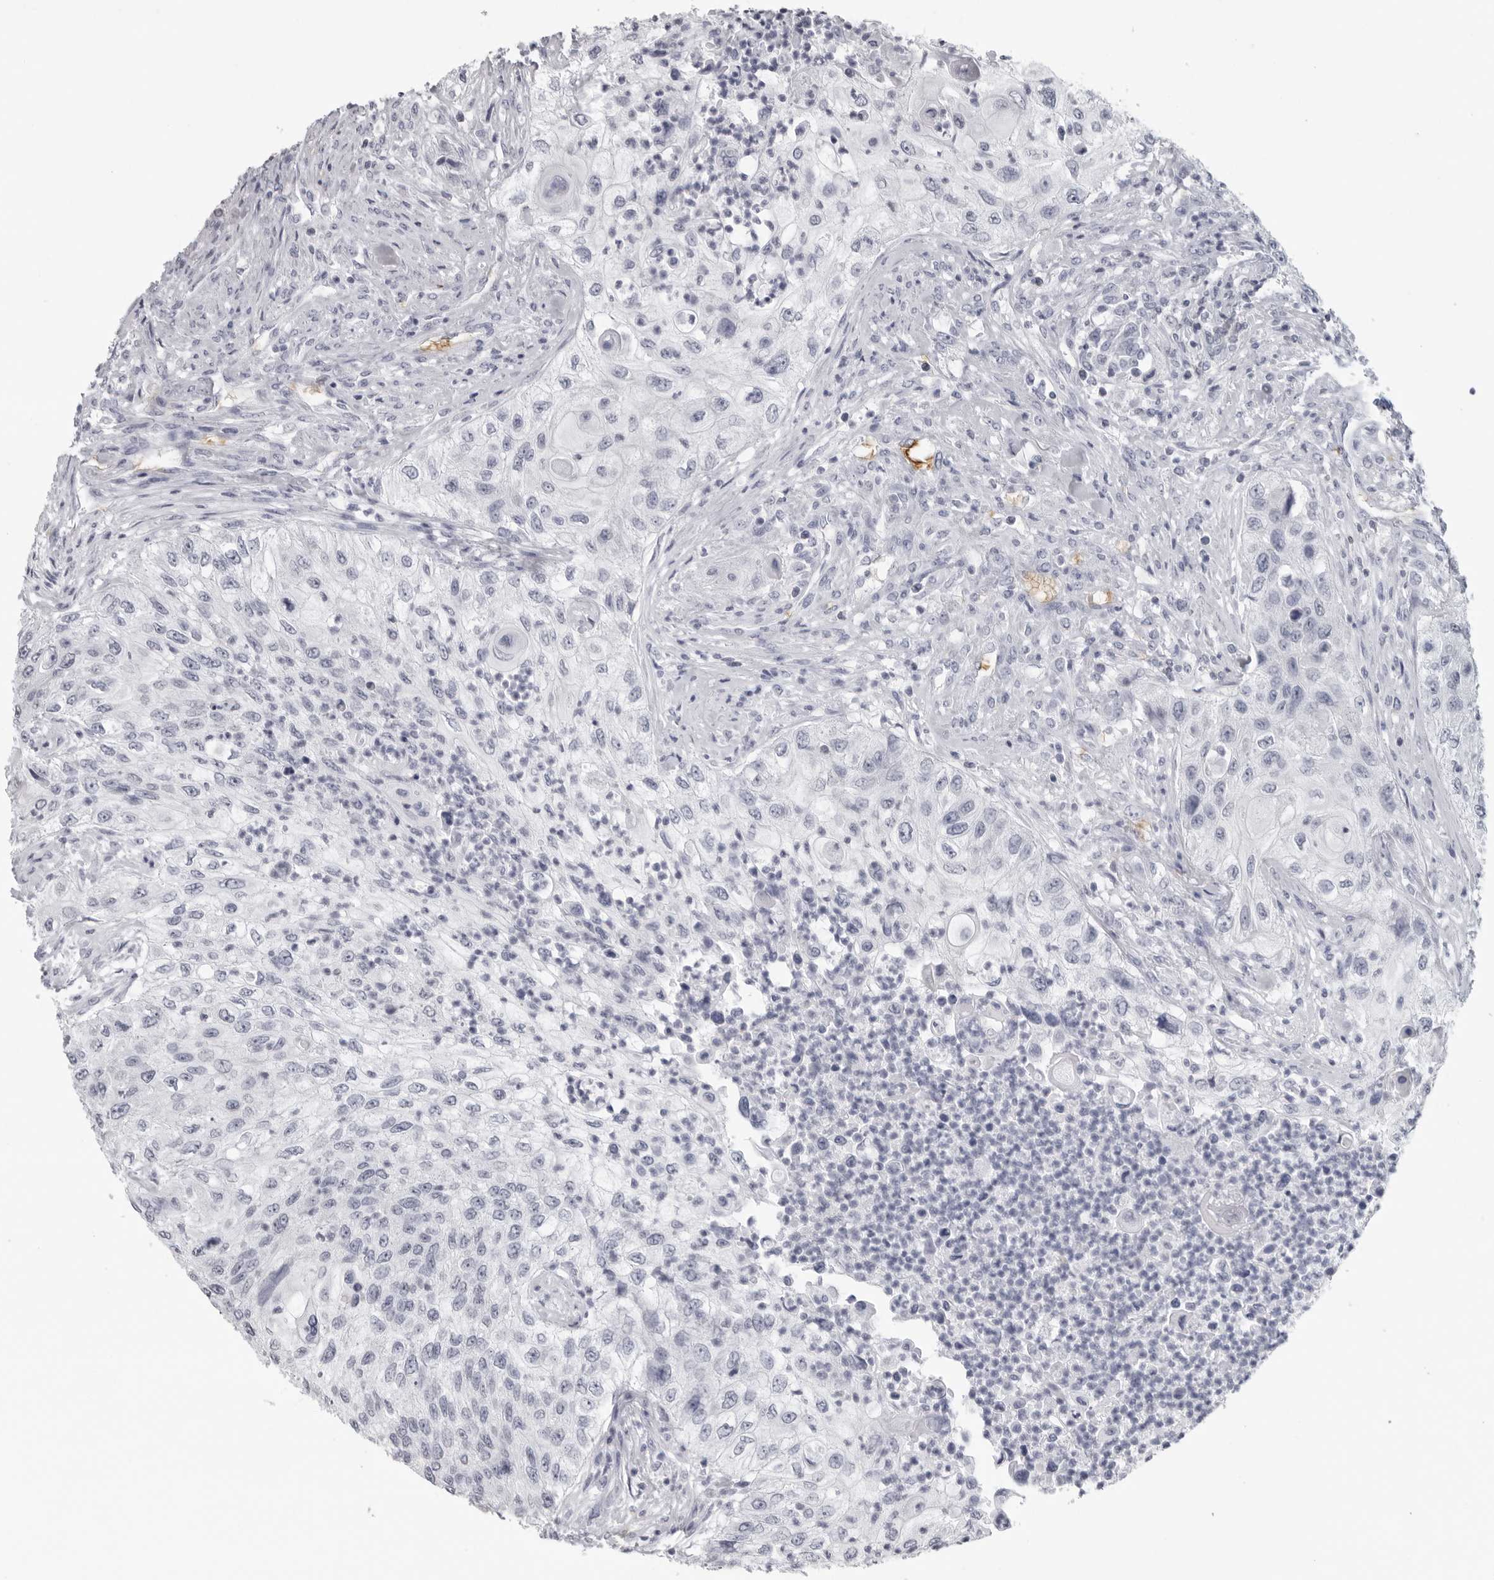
{"staining": {"intensity": "negative", "quantity": "none", "location": "none"}, "tissue": "urothelial cancer", "cell_type": "Tumor cells", "image_type": "cancer", "snomed": [{"axis": "morphology", "description": "Urothelial carcinoma, High grade"}, {"axis": "topography", "description": "Urinary bladder"}], "caption": "Histopathology image shows no significant protein positivity in tumor cells of high-grade urothelial carcinoma. (Stains: DAB (3,3'-diaminobenzidine) immunohistochemistry (IHC) with hematoxylin counter stain, Microscopy: brightfield microscopy at high magnification).", "gene": "EPB41", "patient": {"sex": "female", "age": 60}}